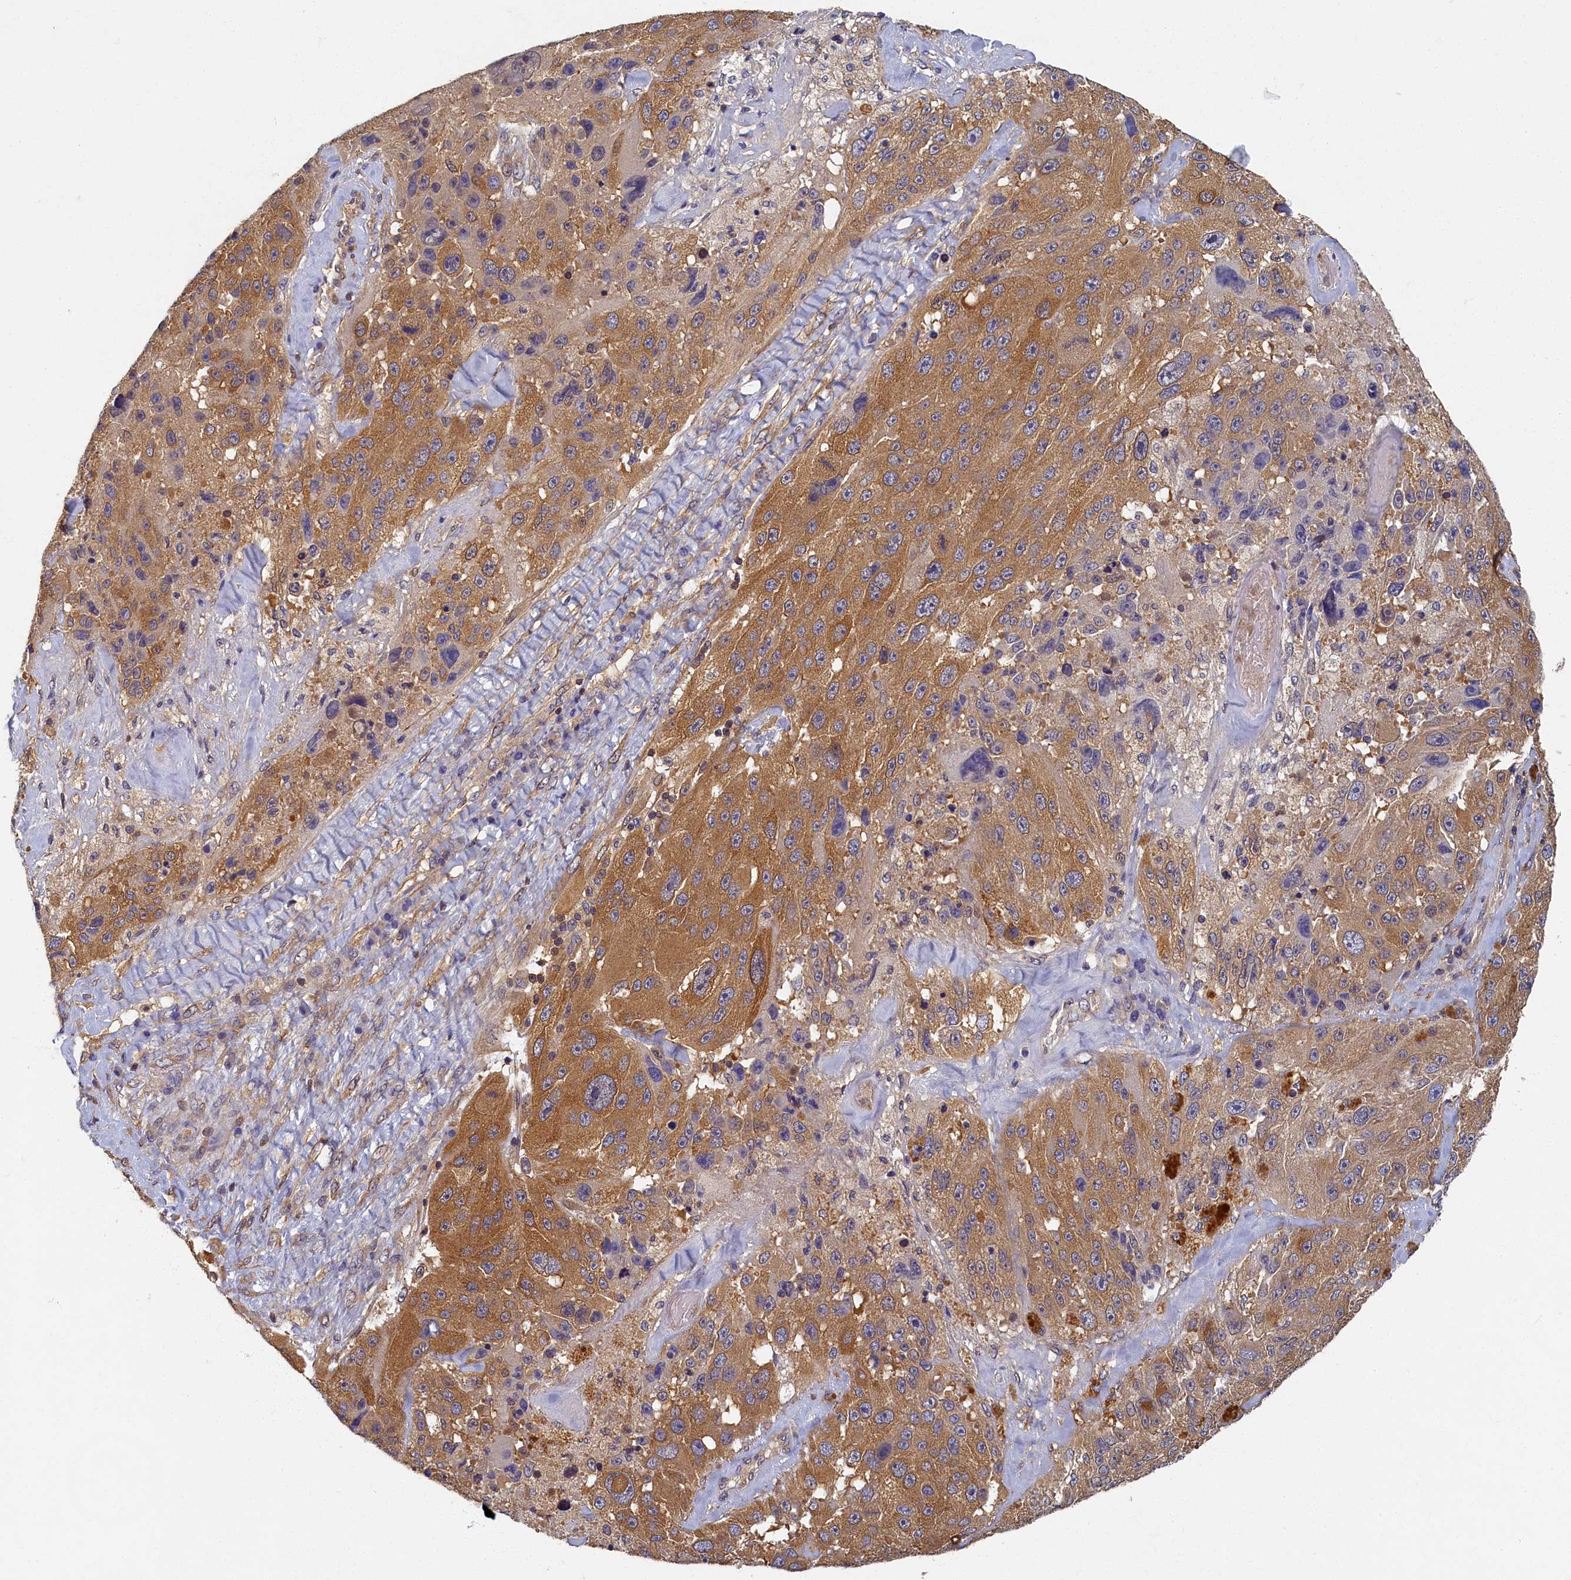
{"staining": {"intensity": "moderate", "quantity": ">75%", "location": "cytoplasmic/membranous"}, "tissue": "melanoma", "cell_type": "Tumor cells", "image_type": "cancer", "snomed": [{"axis": "morphology", "description": "Malignant melanoma, Metastatic site"}, {"axis": "topography", "description": "Lymph node"}], "caption": "Immunohistochemistry (IHC) photomicrograph of neoplastic tissue: human malignant melanoma (metastatic site) stained using immunohistochemistry shows medium levels of moderate protein expression localized specifically in the cytoplasmic/membranous of tumor cells, appearing as a cytoplasmic/membranous brown color.", "gene": "TBCB", "patient": {"sex": "male", "age": 62}}